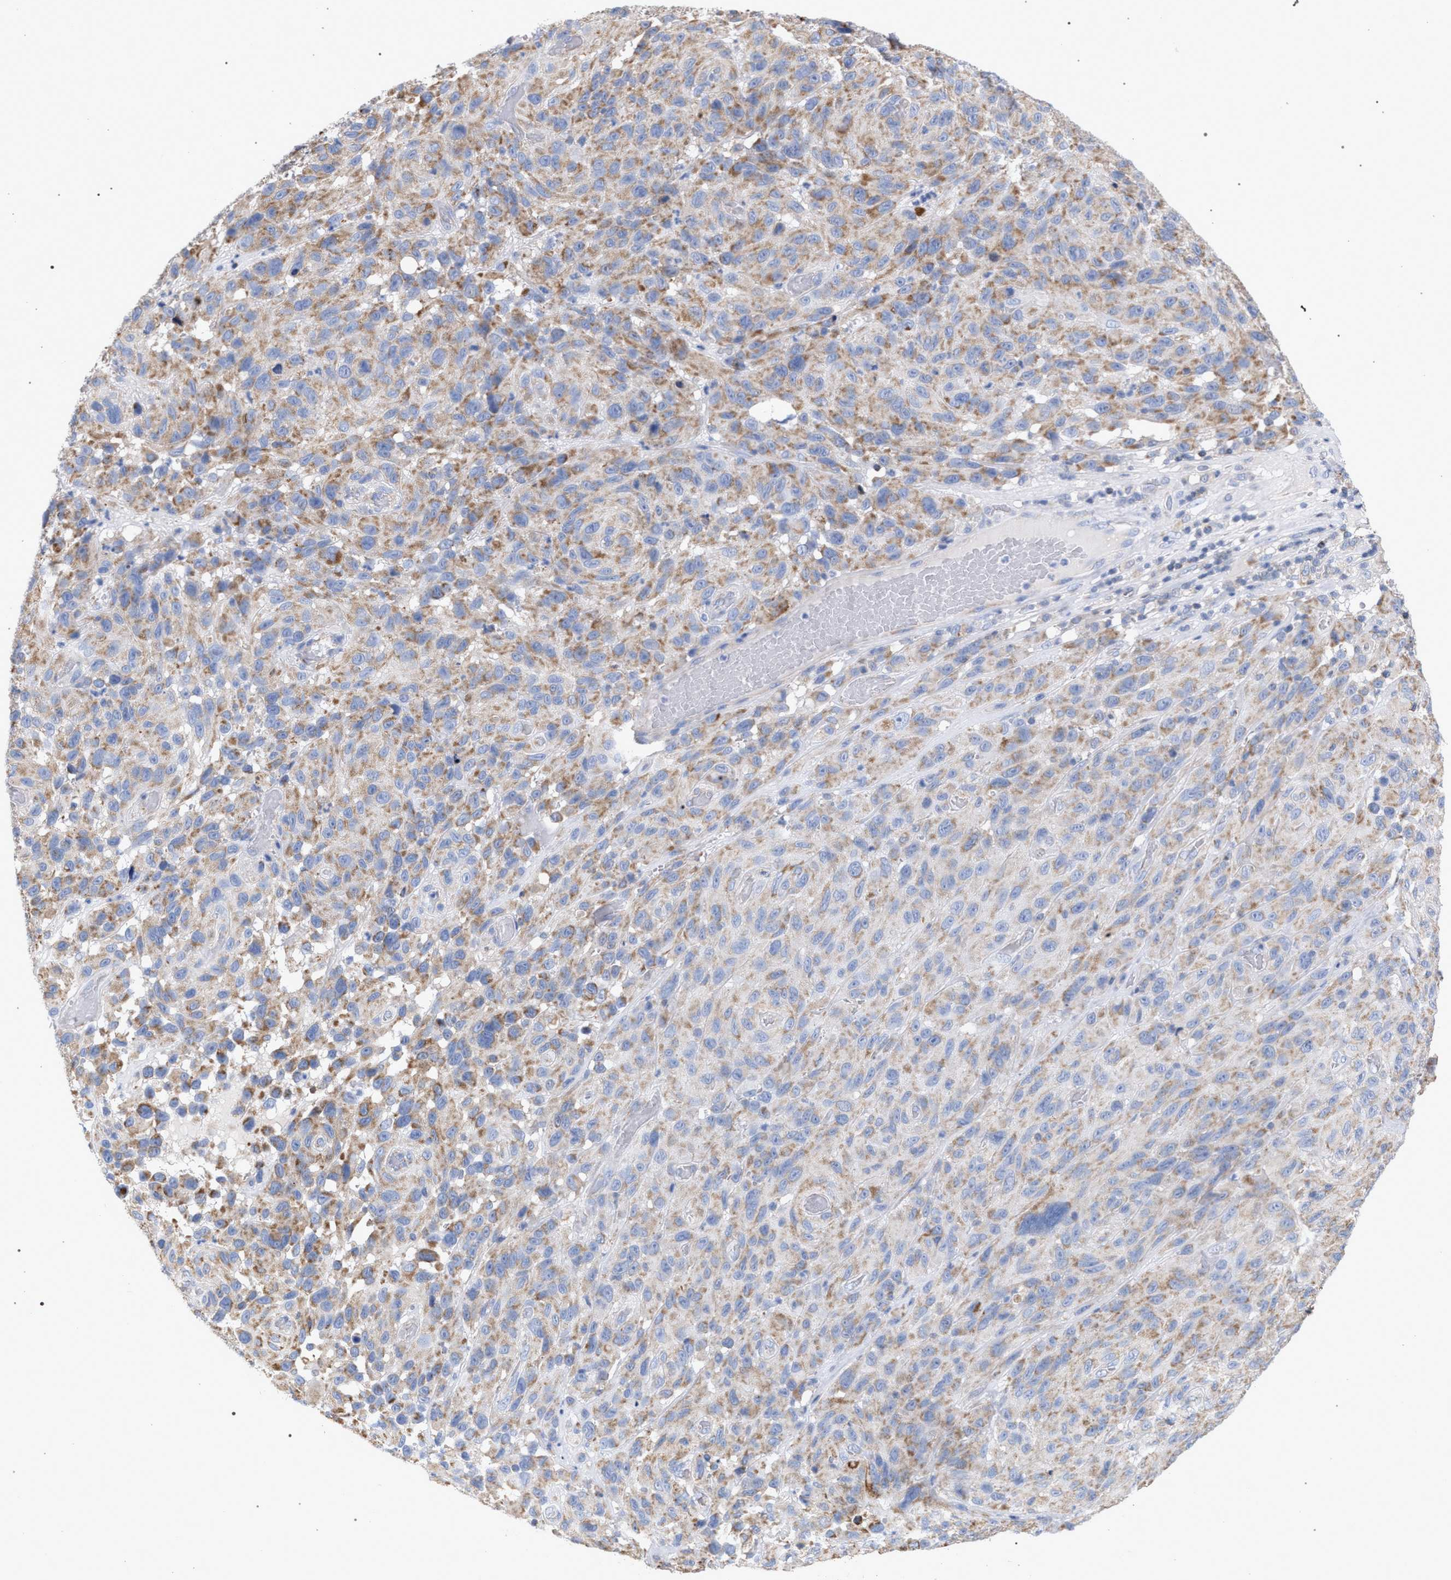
{"staining": {"intensity": "moderate", "quantity": ">75%", "location": "cytoplasmic/membranous"}, "tissue": "melanoma", "cell_type": "Tumor cells", "image_type": "cancer", "snomed": [{"axis": "morphology", "description": "Malignant melanoma, NOS"}, {"axis": "topography", "description": "Skin"}], "caption": "Protein analysis of melanoma tissue exhibits moderate cytoplasmic/membranous expression in about >75% of tumor cells.", "gene": "ECI2", "patient": {"sex": "male", "age": 66}}